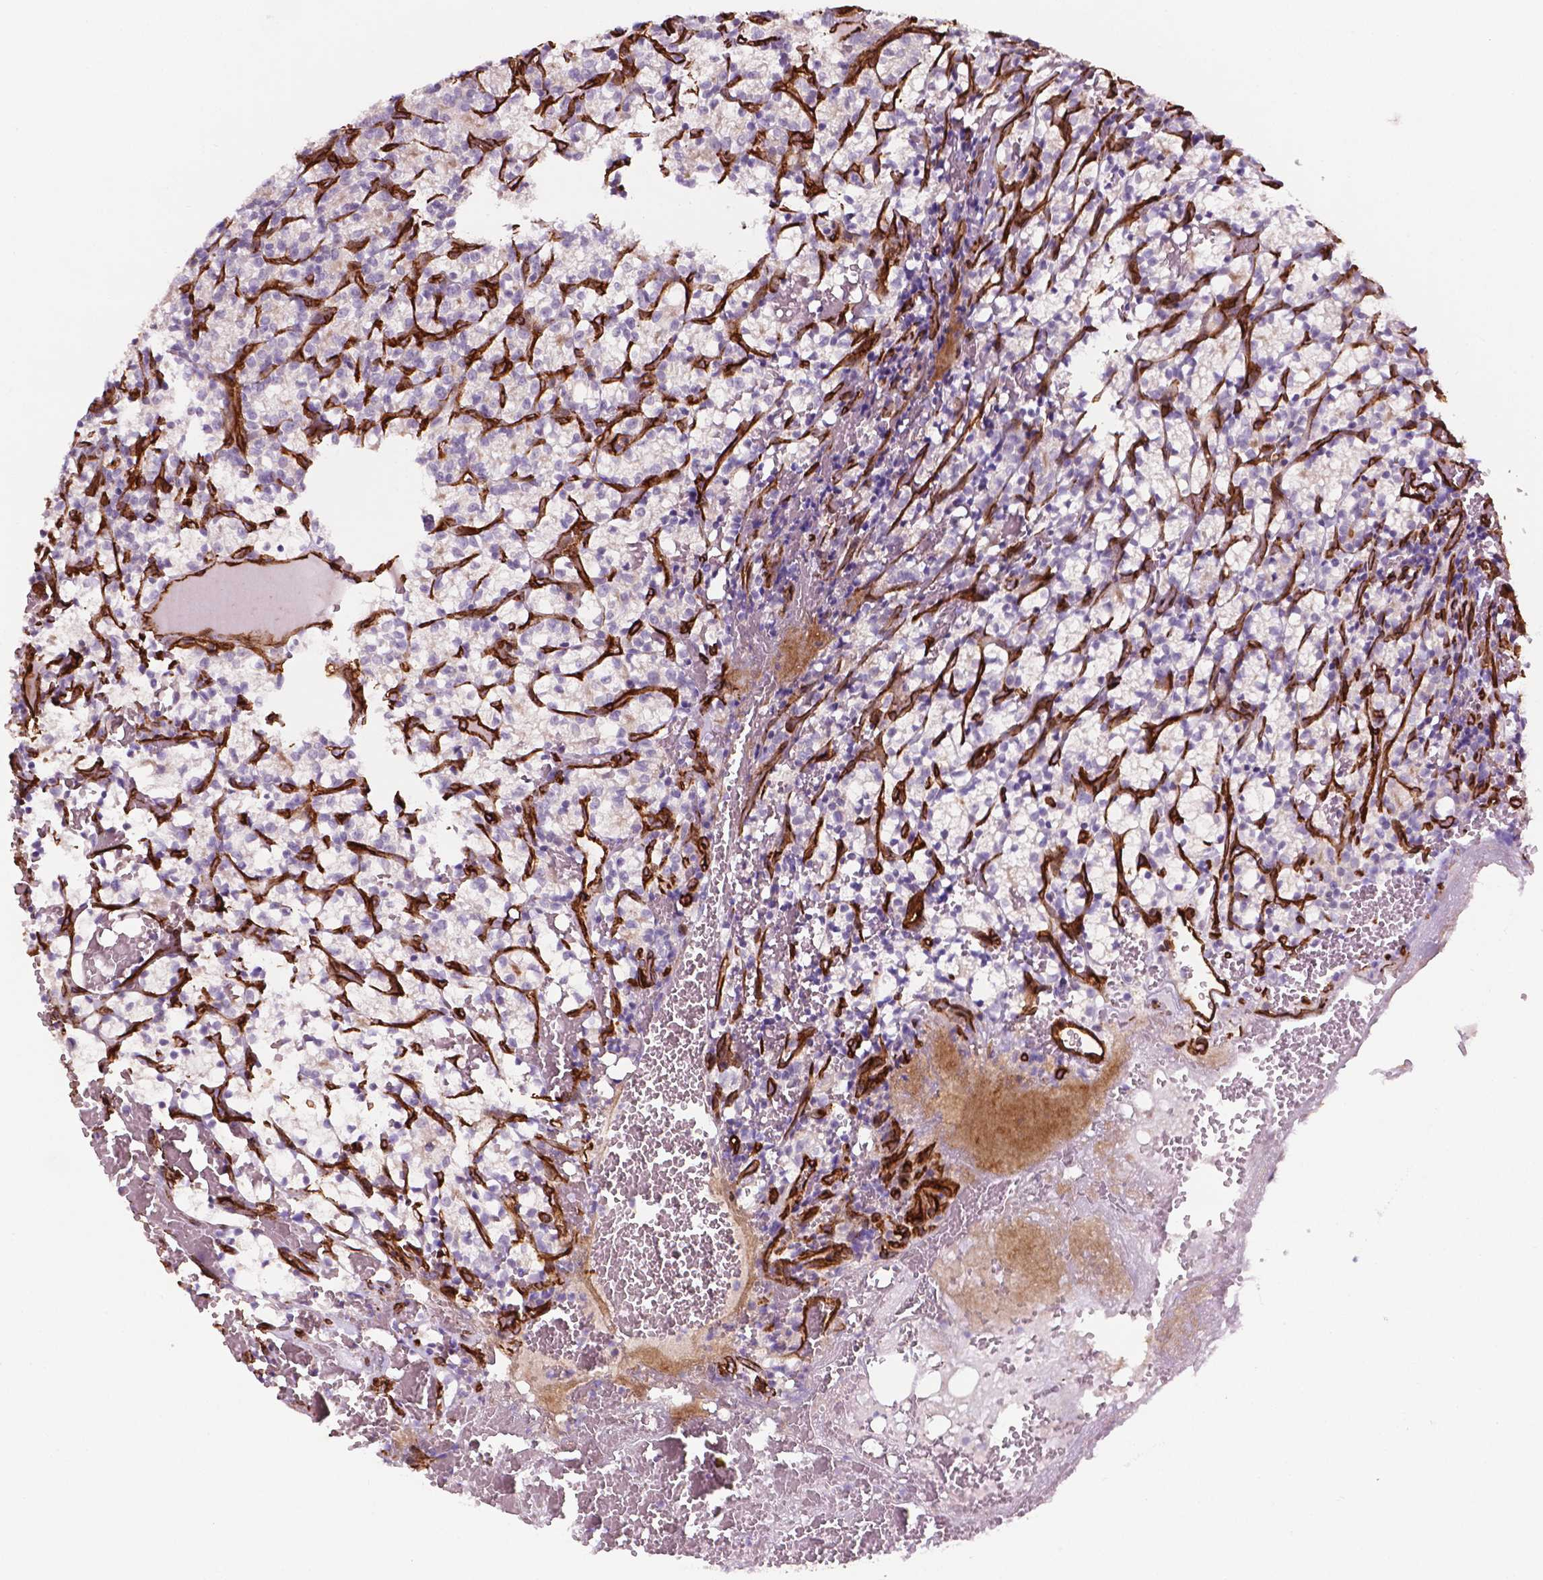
{"staining": {"intensity": "negative", "quantity": "none", "location": "none"}, "tissue": "renal cancer", "cell_type": "Tumor cells", "image_type": "cancer", "snomed": [{"axis": "morphology", "description": "Adenocarcinoma, NOS"}, {"axis": "topography", "description": "Kidney"}], "caption": "High magnification brightfield microscopy of renal cancer stained with DAB (3,3'-diaminobenzidine) (brown) and counterstained with hematoxylin (blue): tumor cells show no significant staining.", "gene": "EGFL8", "patient": {"sex": "female", "age": 69}}